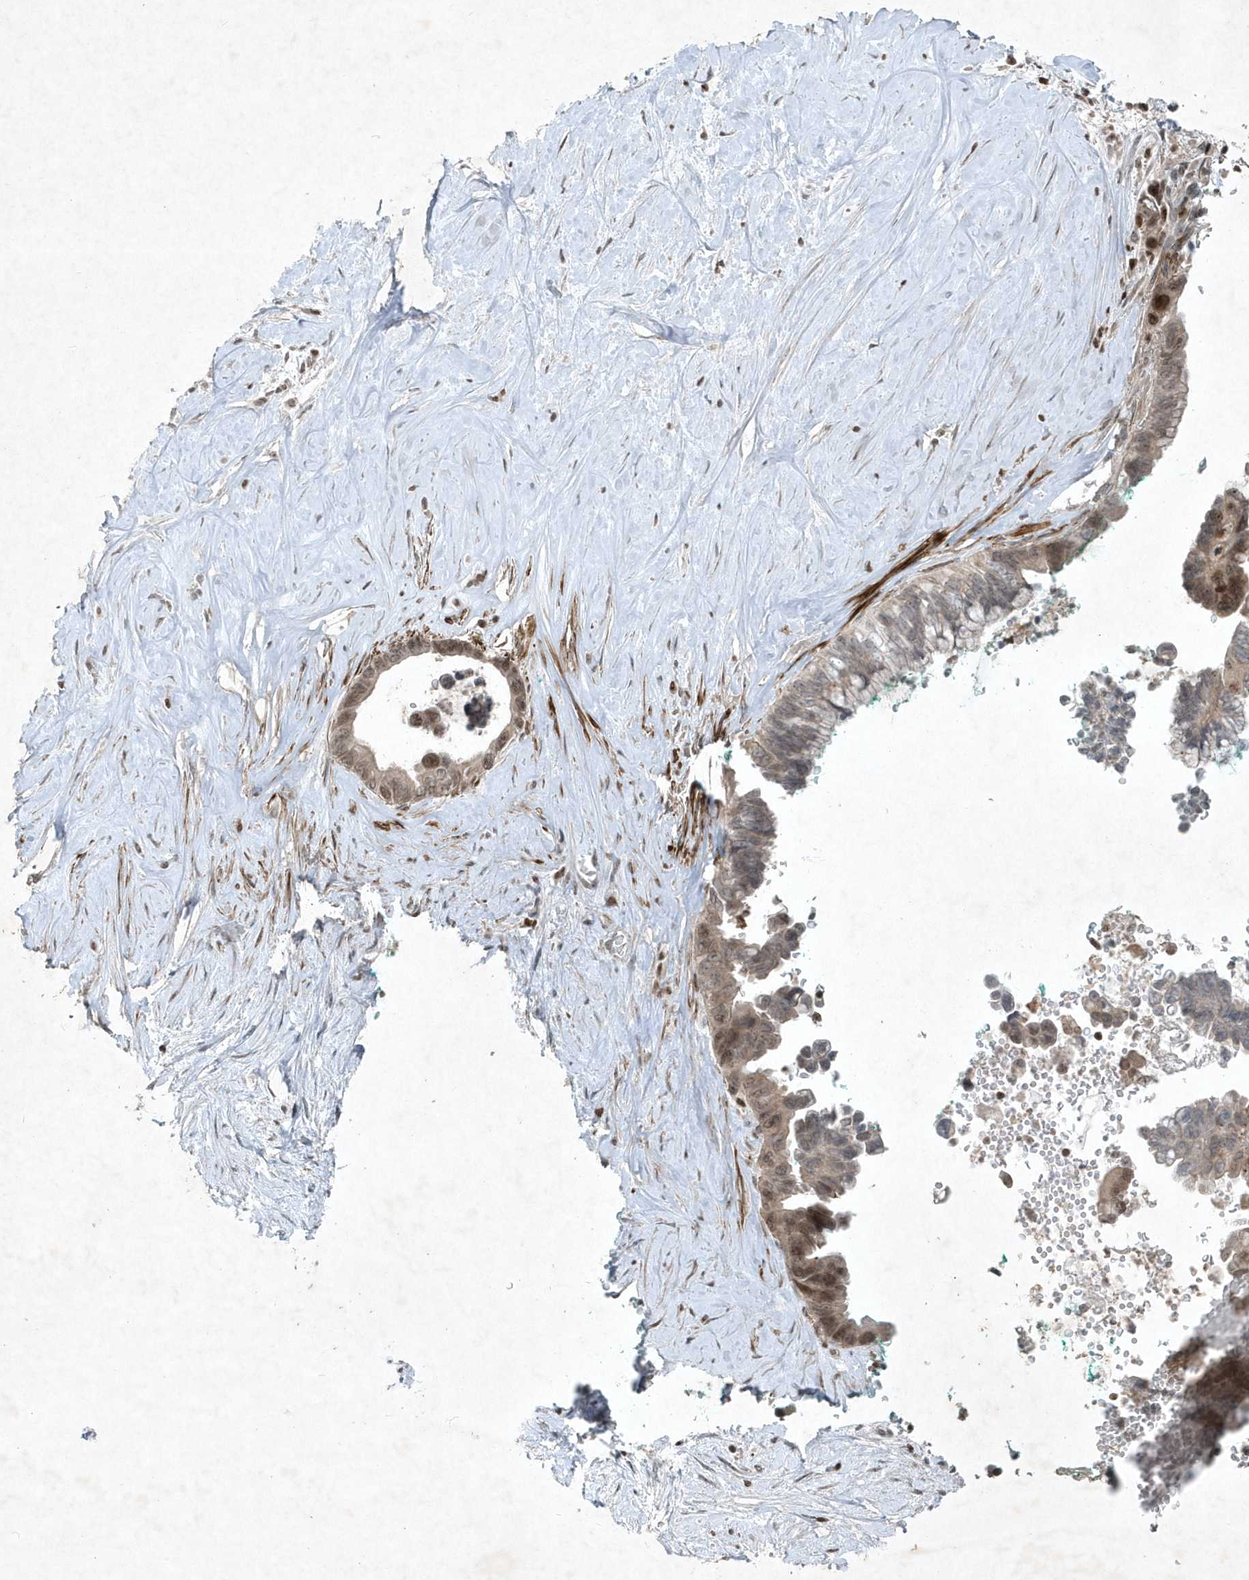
{"staining": {"intensity": "weak", "quantity": ">75%", "location": "nuclear"}, "tissue": "pancreatic cancer", "cell_type": "Tumor cells", "image_type": "cancer", "snomed": [{"axis": "morphology", "description": "Adenocarcinoma, NOS"}, {"axis": "topography", "description": "Pancreas"}], "caption": "Adenocarcinoma (pancreatic) stained for a protein shows weak nuclear positivity in tumor cells.", "gene": "QTRT2", "patient": {"sex": "female", "age": 72}}